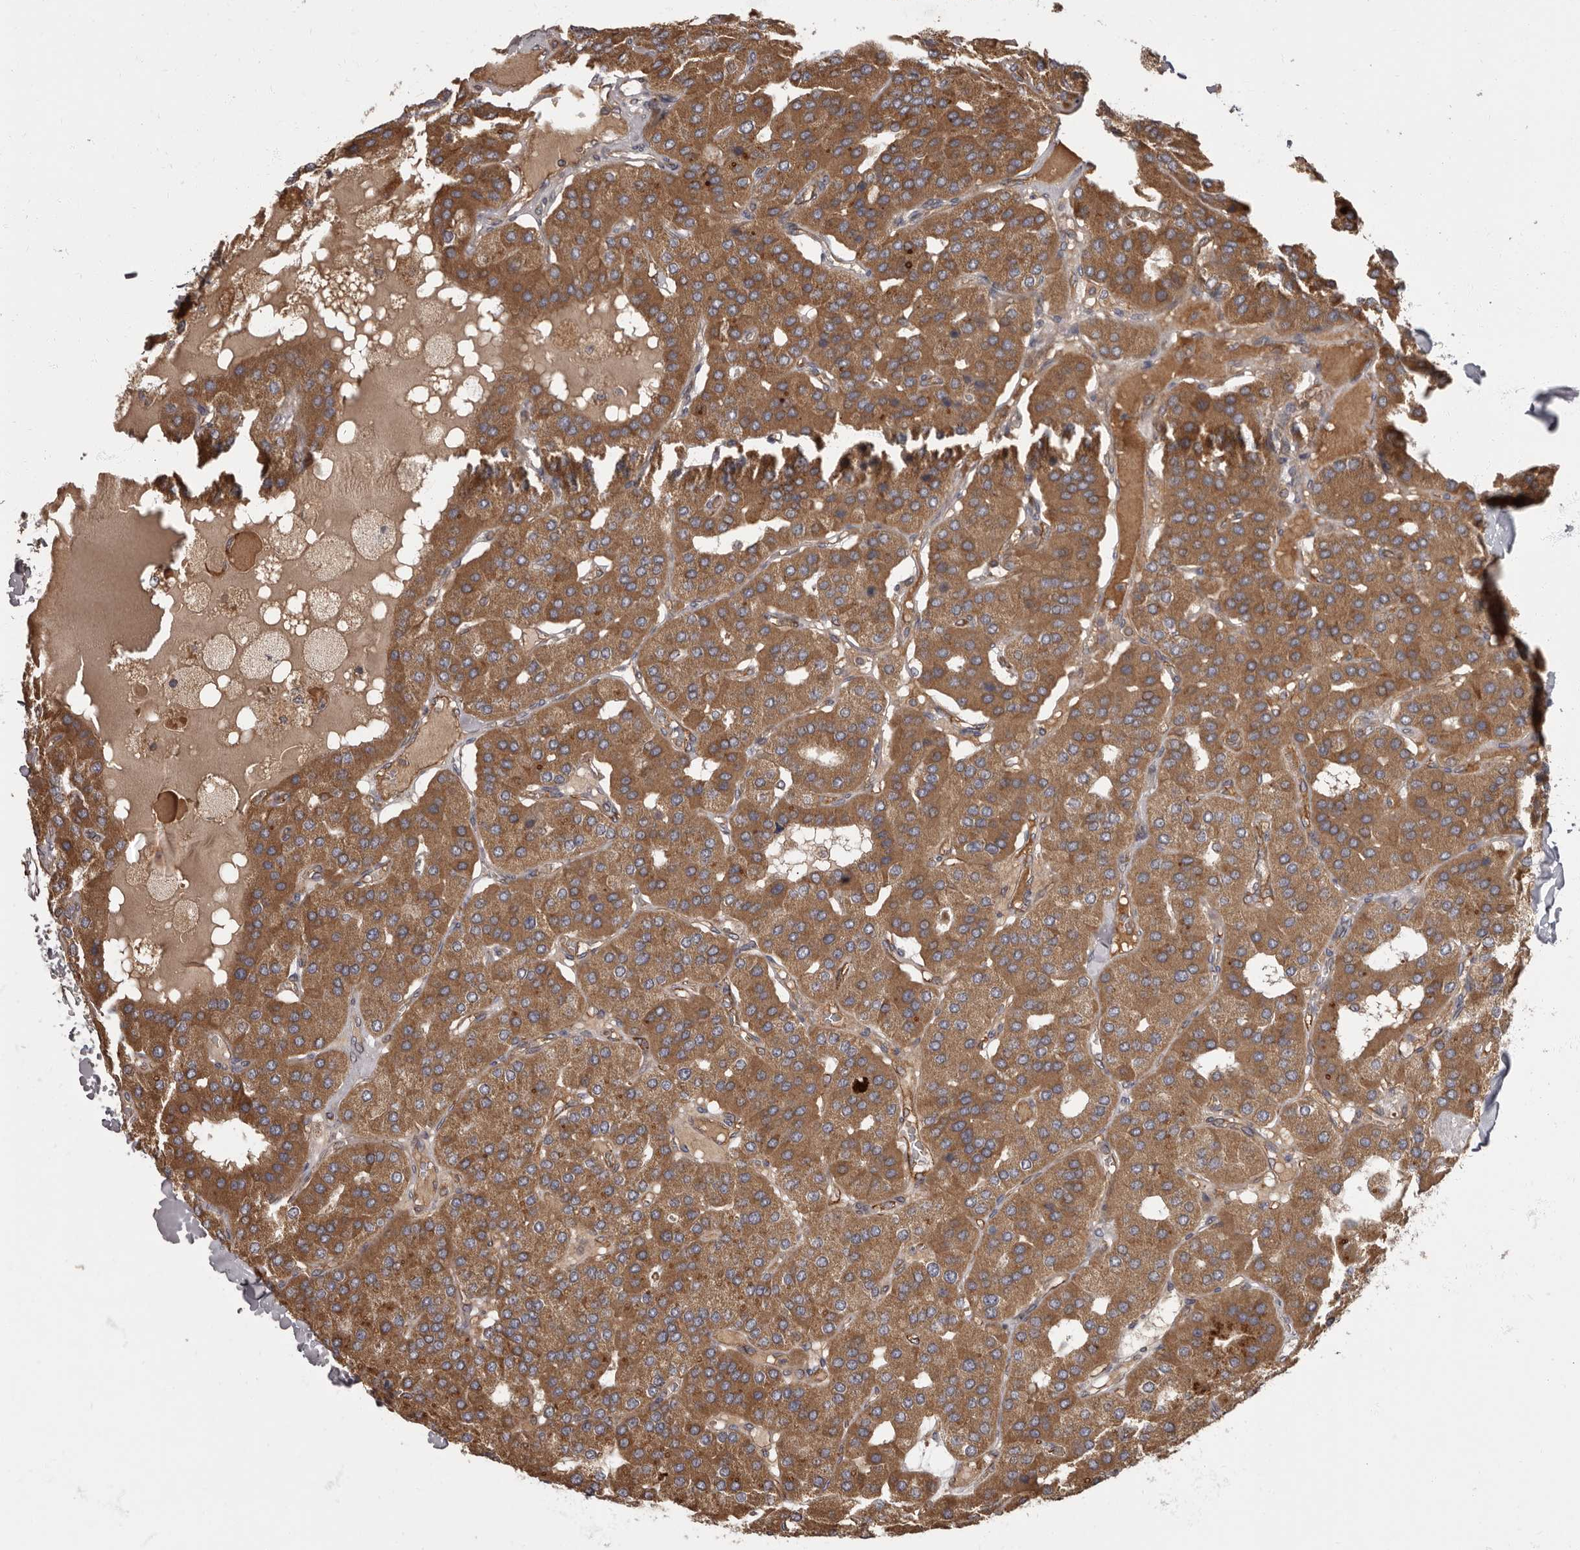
{"staining": {"intensity": "moderate", "quantity": ">75%", "location": "cytoplasmic/membranous"}, "tissue": "parathyroid gland", "cell_type": "Glandular cells", "image_type": "normal", "snomed": [{"axis": "morphology", "description": "Normal tissue, NOS"}, {"axis": "morphology", "description": "Adenoma, NOS"}, {"axis": "topography", "description": "Parathyroid gland"}], "caption": "Immunohistochemistry photomicrograph of normal parathyroid gland stained for a protein (brown), which demonstrates medium levels of moderate cytoplasmic/membranous expression in approximately >75% of glandular cells.", "gene": "ADCY2", "patient": {"sex": "female", "age": 86}}